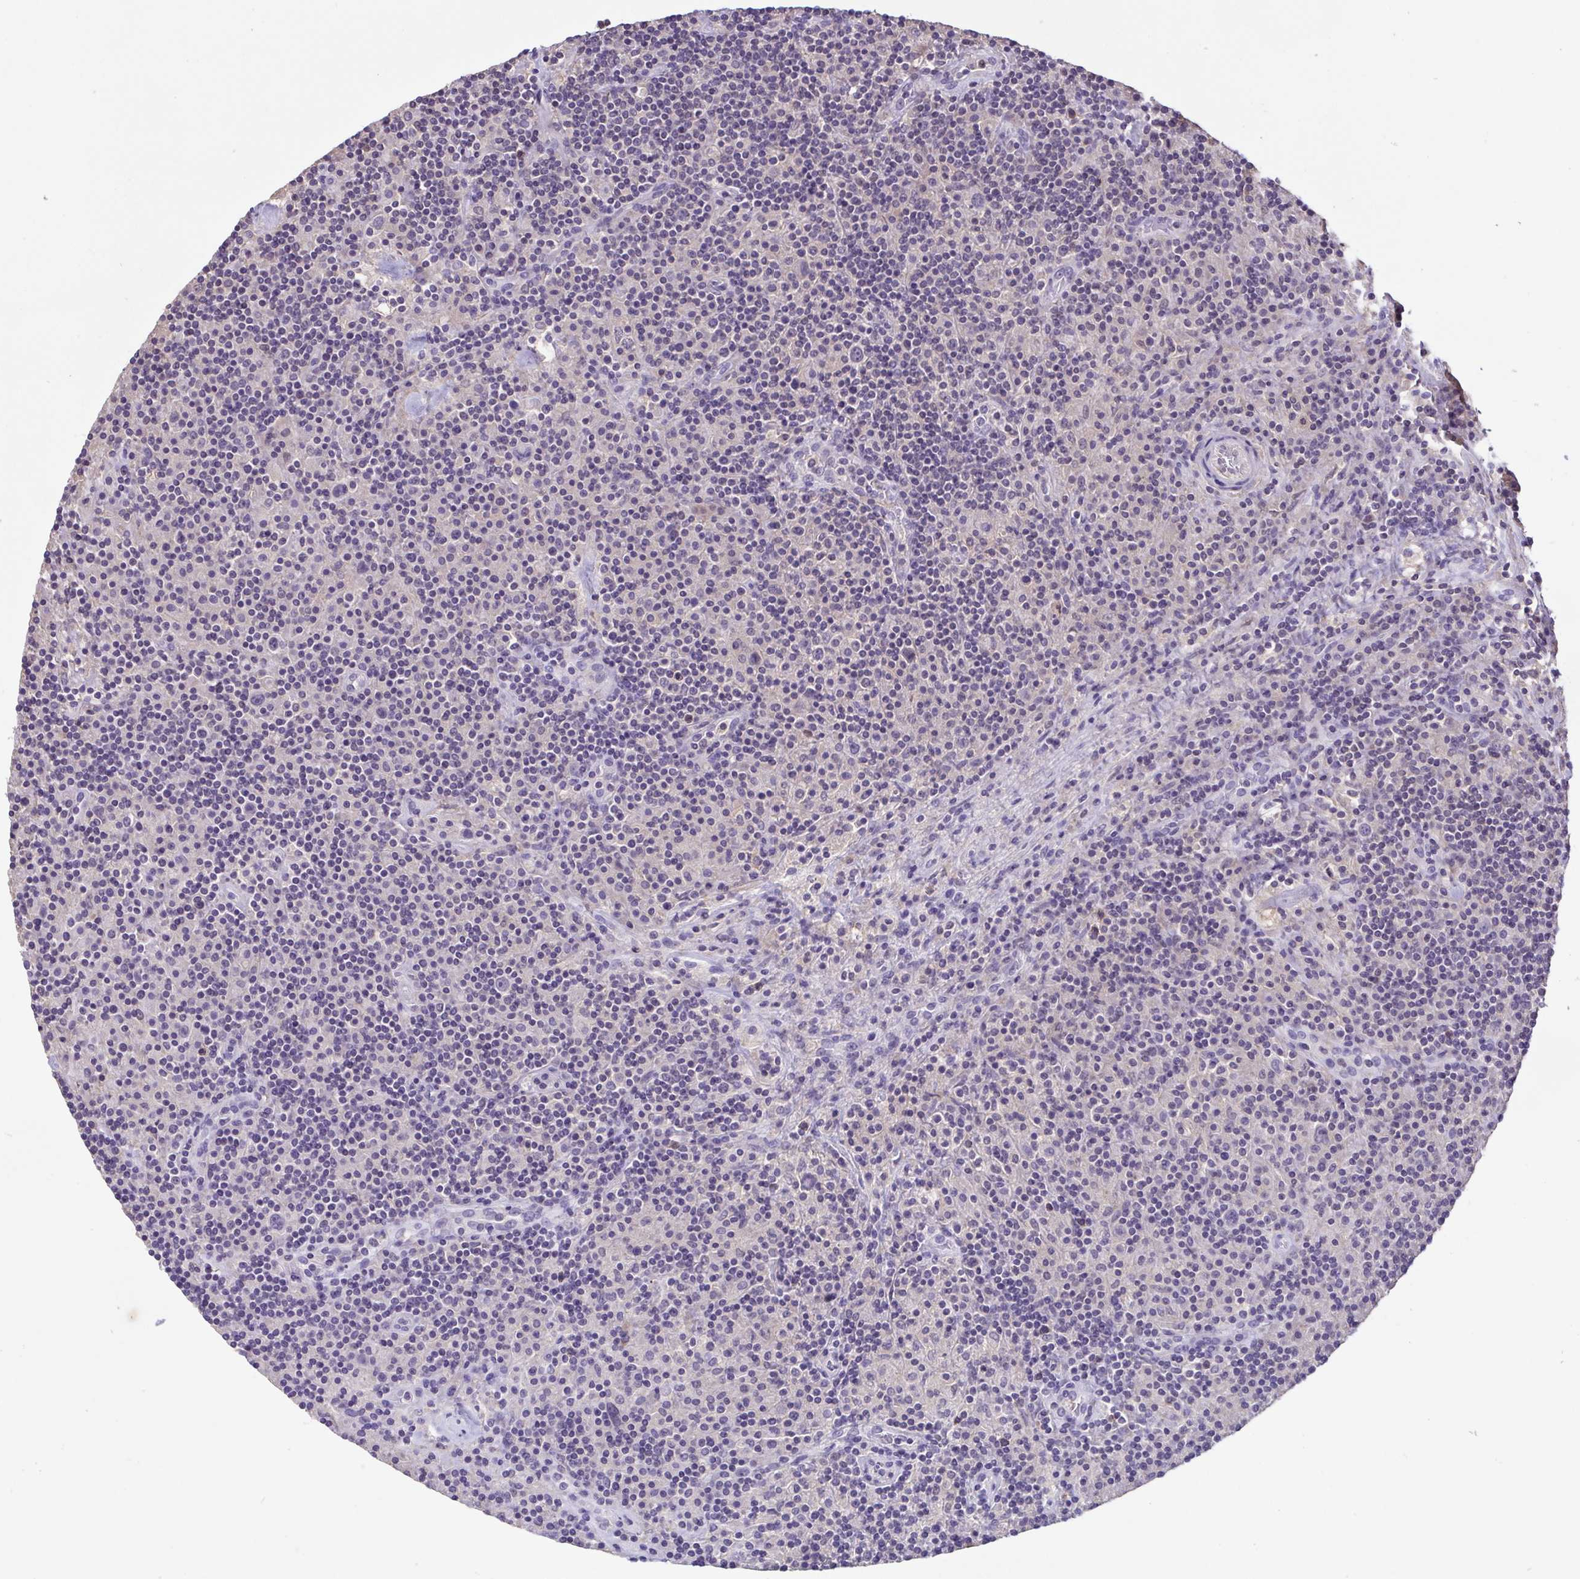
{"staining": {"intensity": "negative", "quantity": "none", "location": "none"}, "tissue": "lymphoma", "cell_type": "Tumor cells", "image_type": "cancer", "snomed": [{"axis": "morphology", "description": "Hodgkin's disease, NOS"}, {"axis": "topography", "description": "Lymph node"}], "caption": "This is an immunohistochemistry (IHC) photomicrograph of human lymphoma. There is no positivity in tumor cells.", "gene": "ACTRT3", "patient": {"sex": "male", "age": 70}}